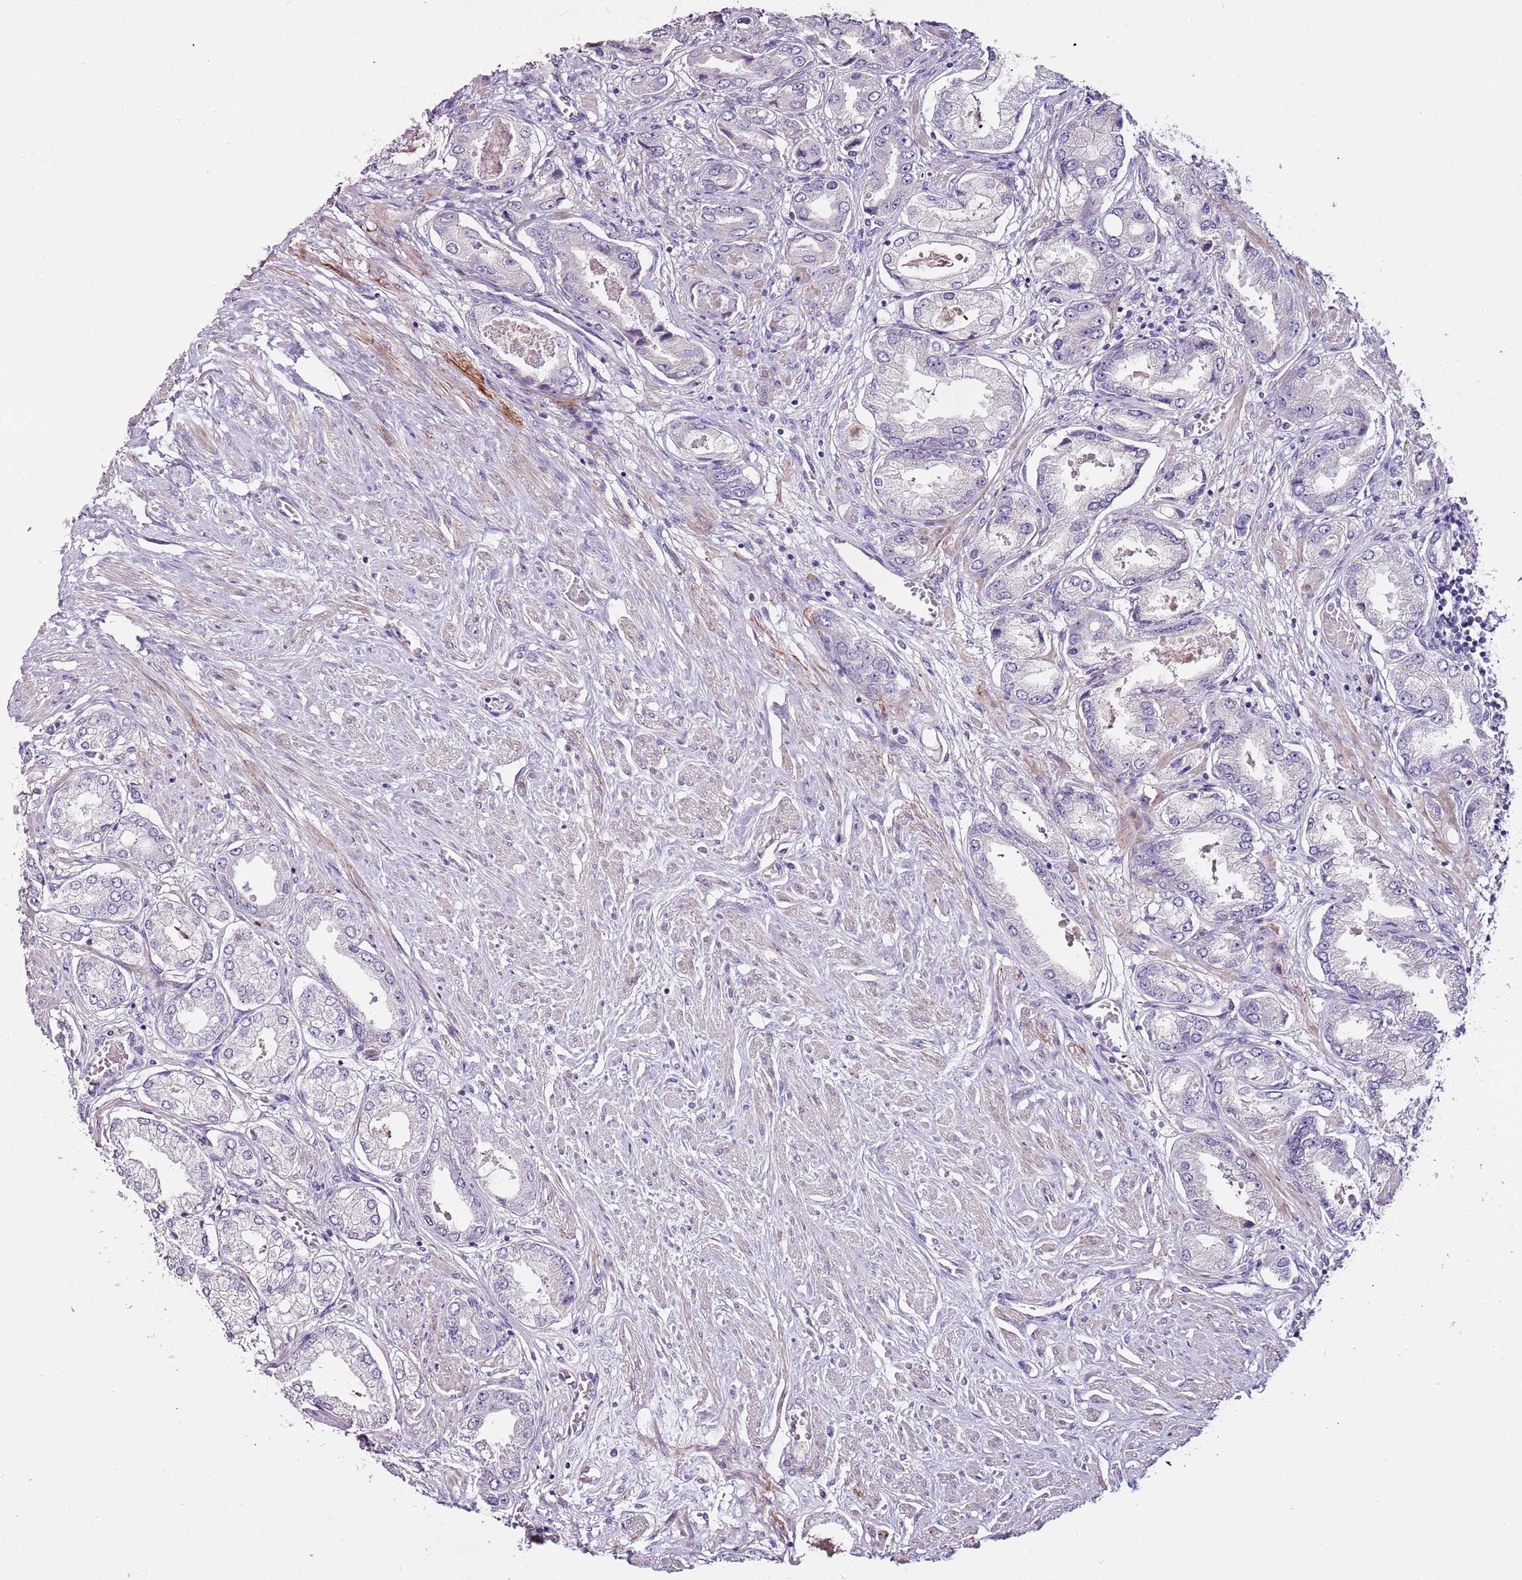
{"staining": {"intensity": "negative", "quantity": "none", "location": "none"}, "tissue": "prostate cancer", "cell_type": "Tumor cells", "image_type": "cancer", "snomed": [{"axis": "morphology", "description": "Adenocarcinoma, High grade"}, {"axis": "topography", "description": "Prostate"}], "caption": "Tumor cells are negative for protein expression in human adenocarcinoma (high-grade) (prostate).", "gene": "NKX2-3", "patient": {"sex": "male", "age": 68}}